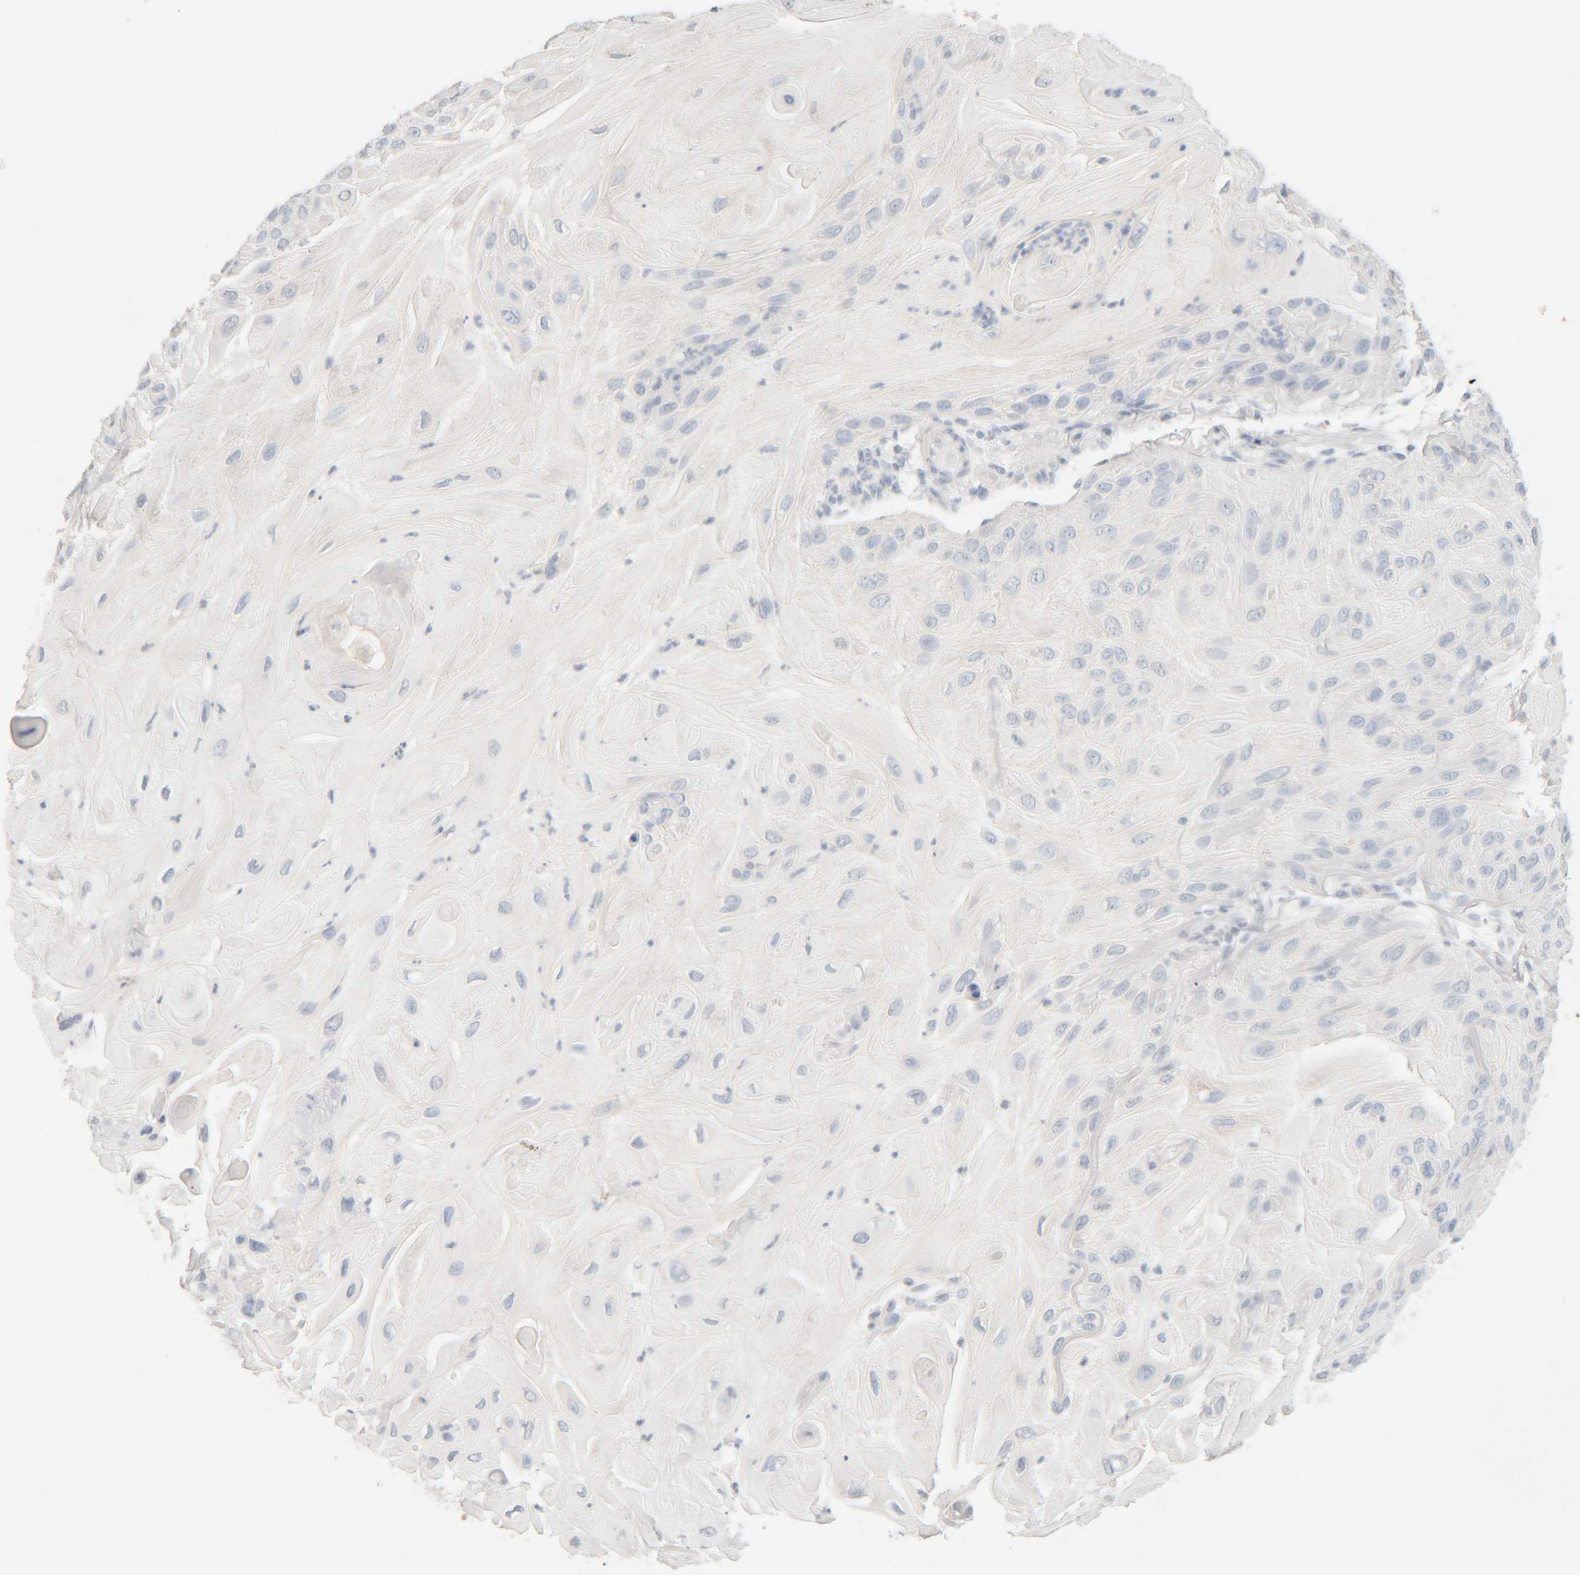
{"staining": {"intensity": "negative", "quantity": "none", "location": "none"}, "tissue": "skin cancer", "cell_type": "Tumor cells", "image_type": "cancer", "snomed": [{"axis": "morphology", "description": "Squamous cell carcinoma, NOS"}, {"axis": "topography", "description": "Skin"}], "caption": "The immunohistochemistry (IHC) photomicrograph has no significant staining in tumor cells of skin squamous cell carcinoma tissue.", "gene": "RIDA", "patient": {"sex": "female", "age": 77}}